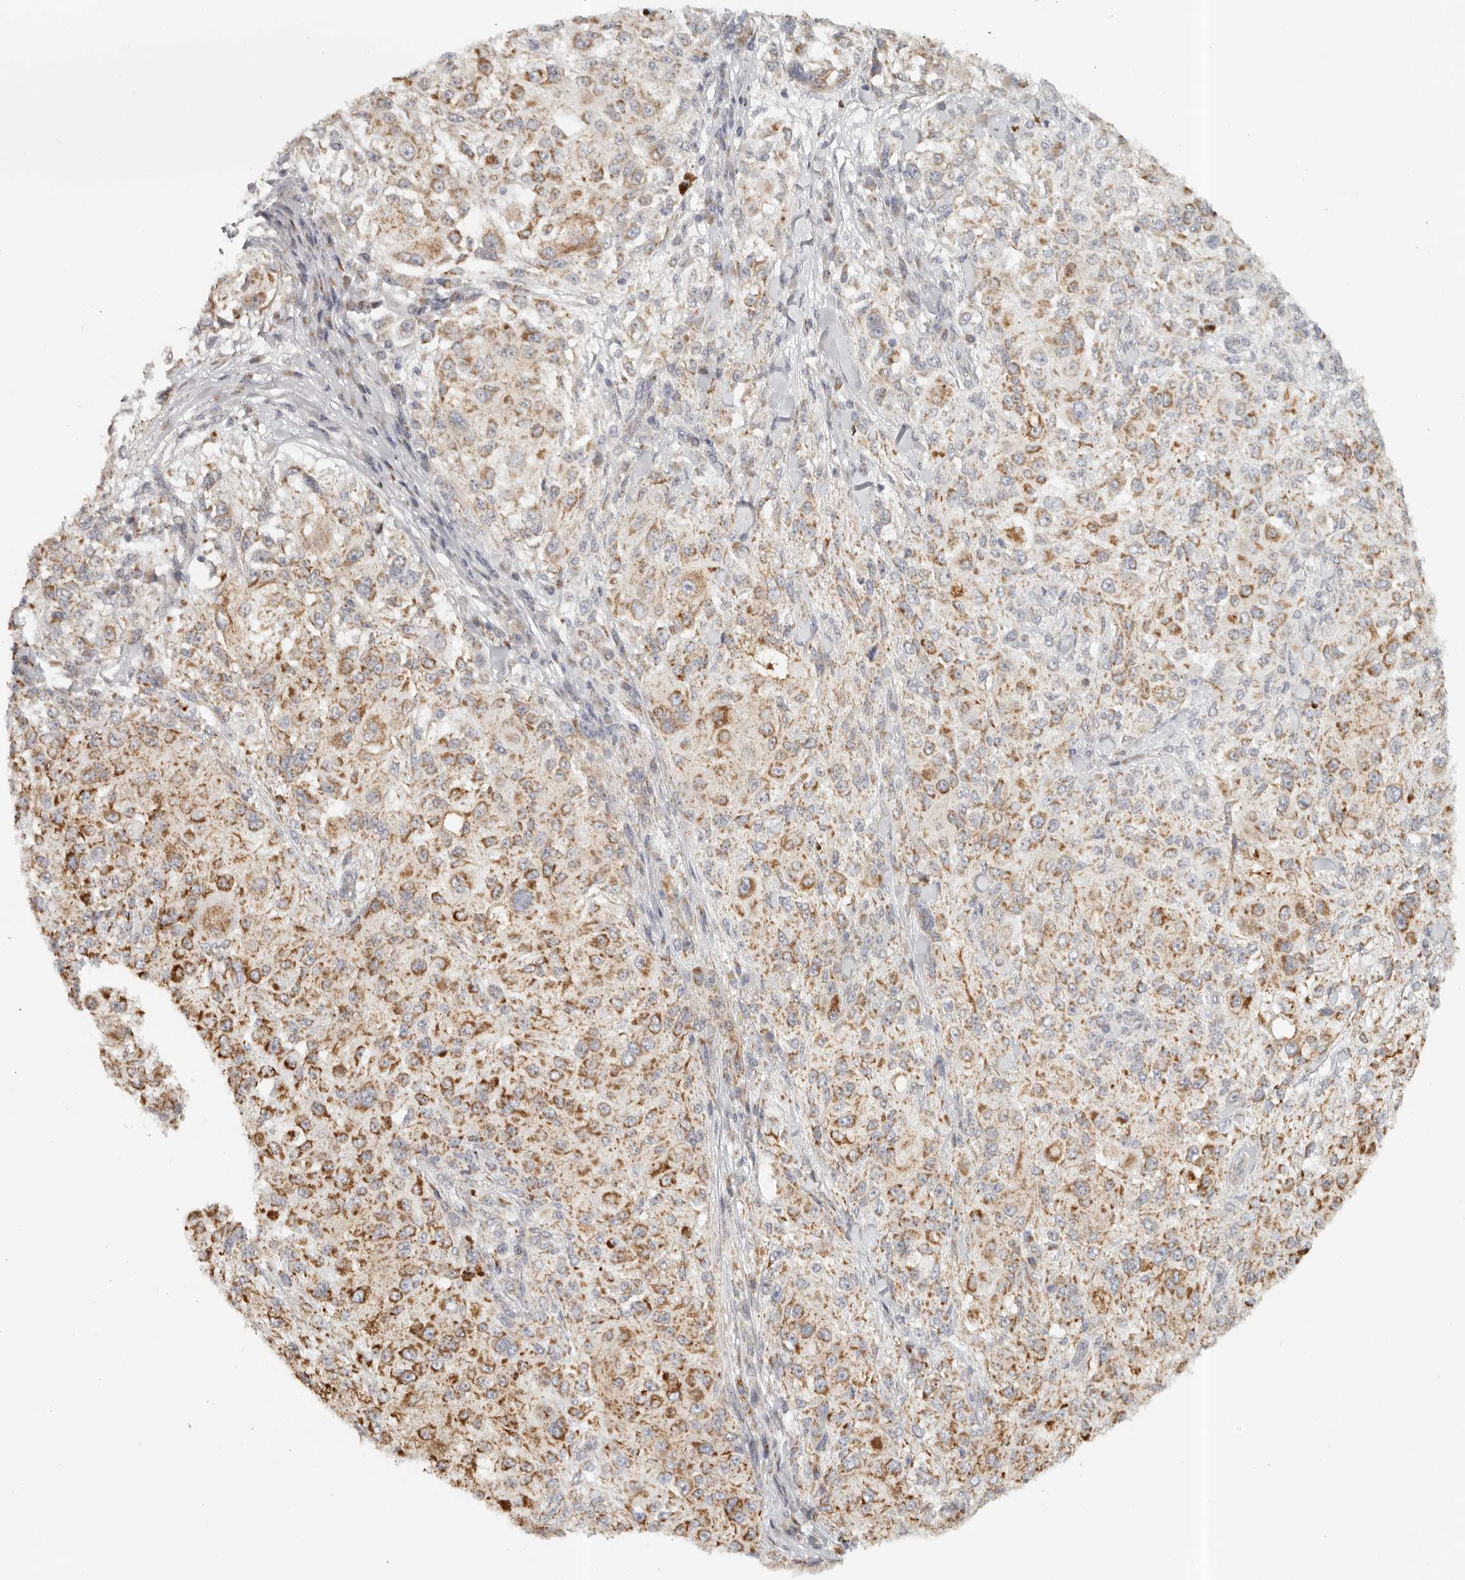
{"staining": {"intensity": "moderate", "quantity": ">75%", "location": "cytoplasmic/membranous"}, "tissue": "melanoma", "cell_type": "Tumor cells", "image_type": "cancer", "snomed": [{"axis": "morphology", "description": "Necrosis, NOS"}, {"axis": "morphology", "description": "Malignant melanoma, NOS"}, {"axis": "topography", "description": "Skin"}], "caption": "Melanoma tissue shows moderate cytoplasmic/membranous positivity in about >75% of tumor cells", "gene": "KDF1", "patient": {"sex": "female", "age": 87}}